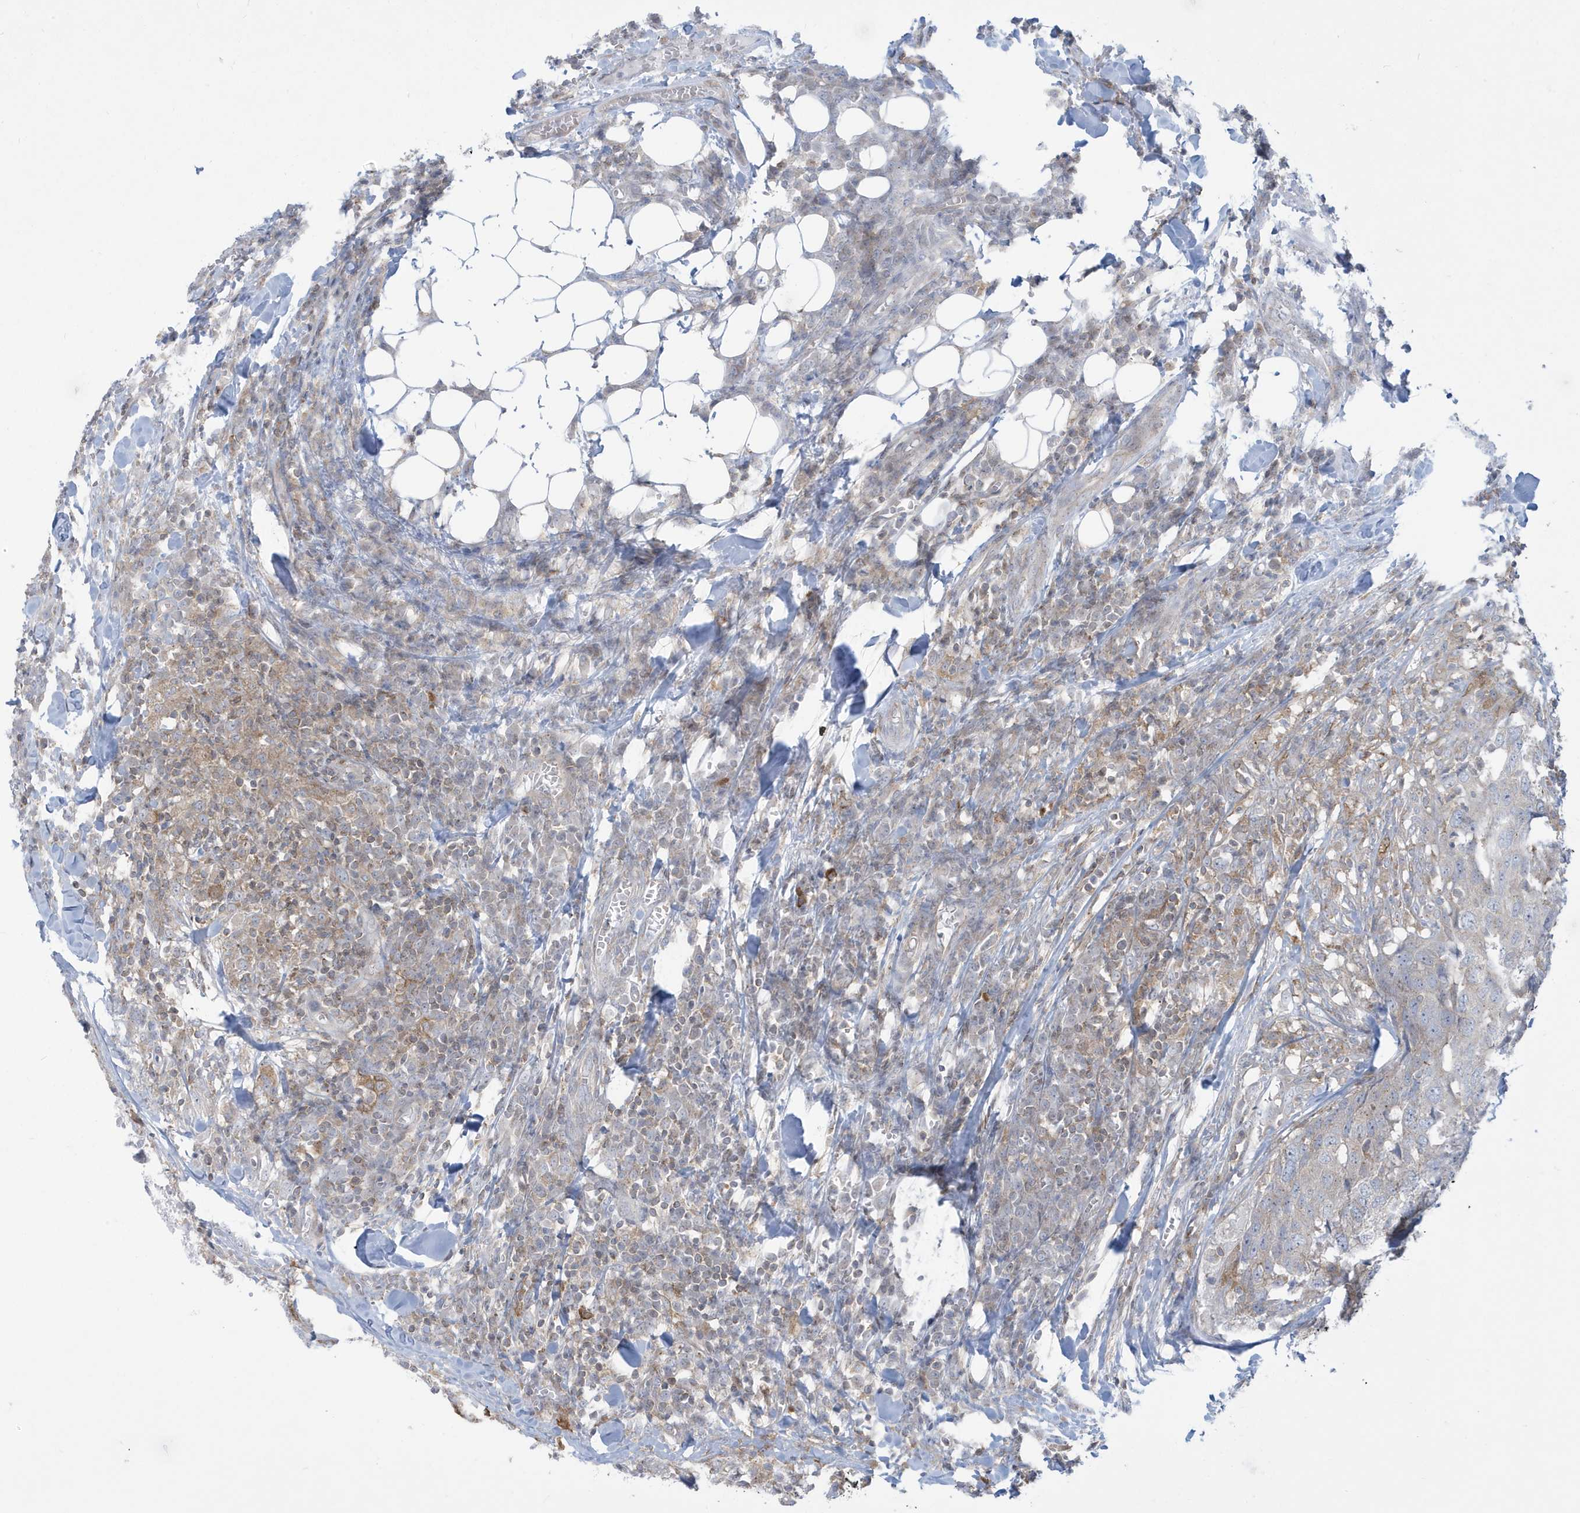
{"staining": {"intensity": "weak", "quantity": "<25%", "location": "cytoplasmic/membranous"}, "tissue": "head and neck cancer", "cell_type": "Tumor cells", "image_type": "cancer", "snomed": [{"axis": "morphology", "description": "Squamous cell carcinoma, NOS"}, {"axis": "topography", "description": "Head-Neck"}], "caption": "Immunohistochemical staining of human head and neck cancer (squamous cell carcinoma) demonstrates no significant staining in tumor cells.", "gene": "SLAMF9", "patient": {"sex": "male", "age": 66}}